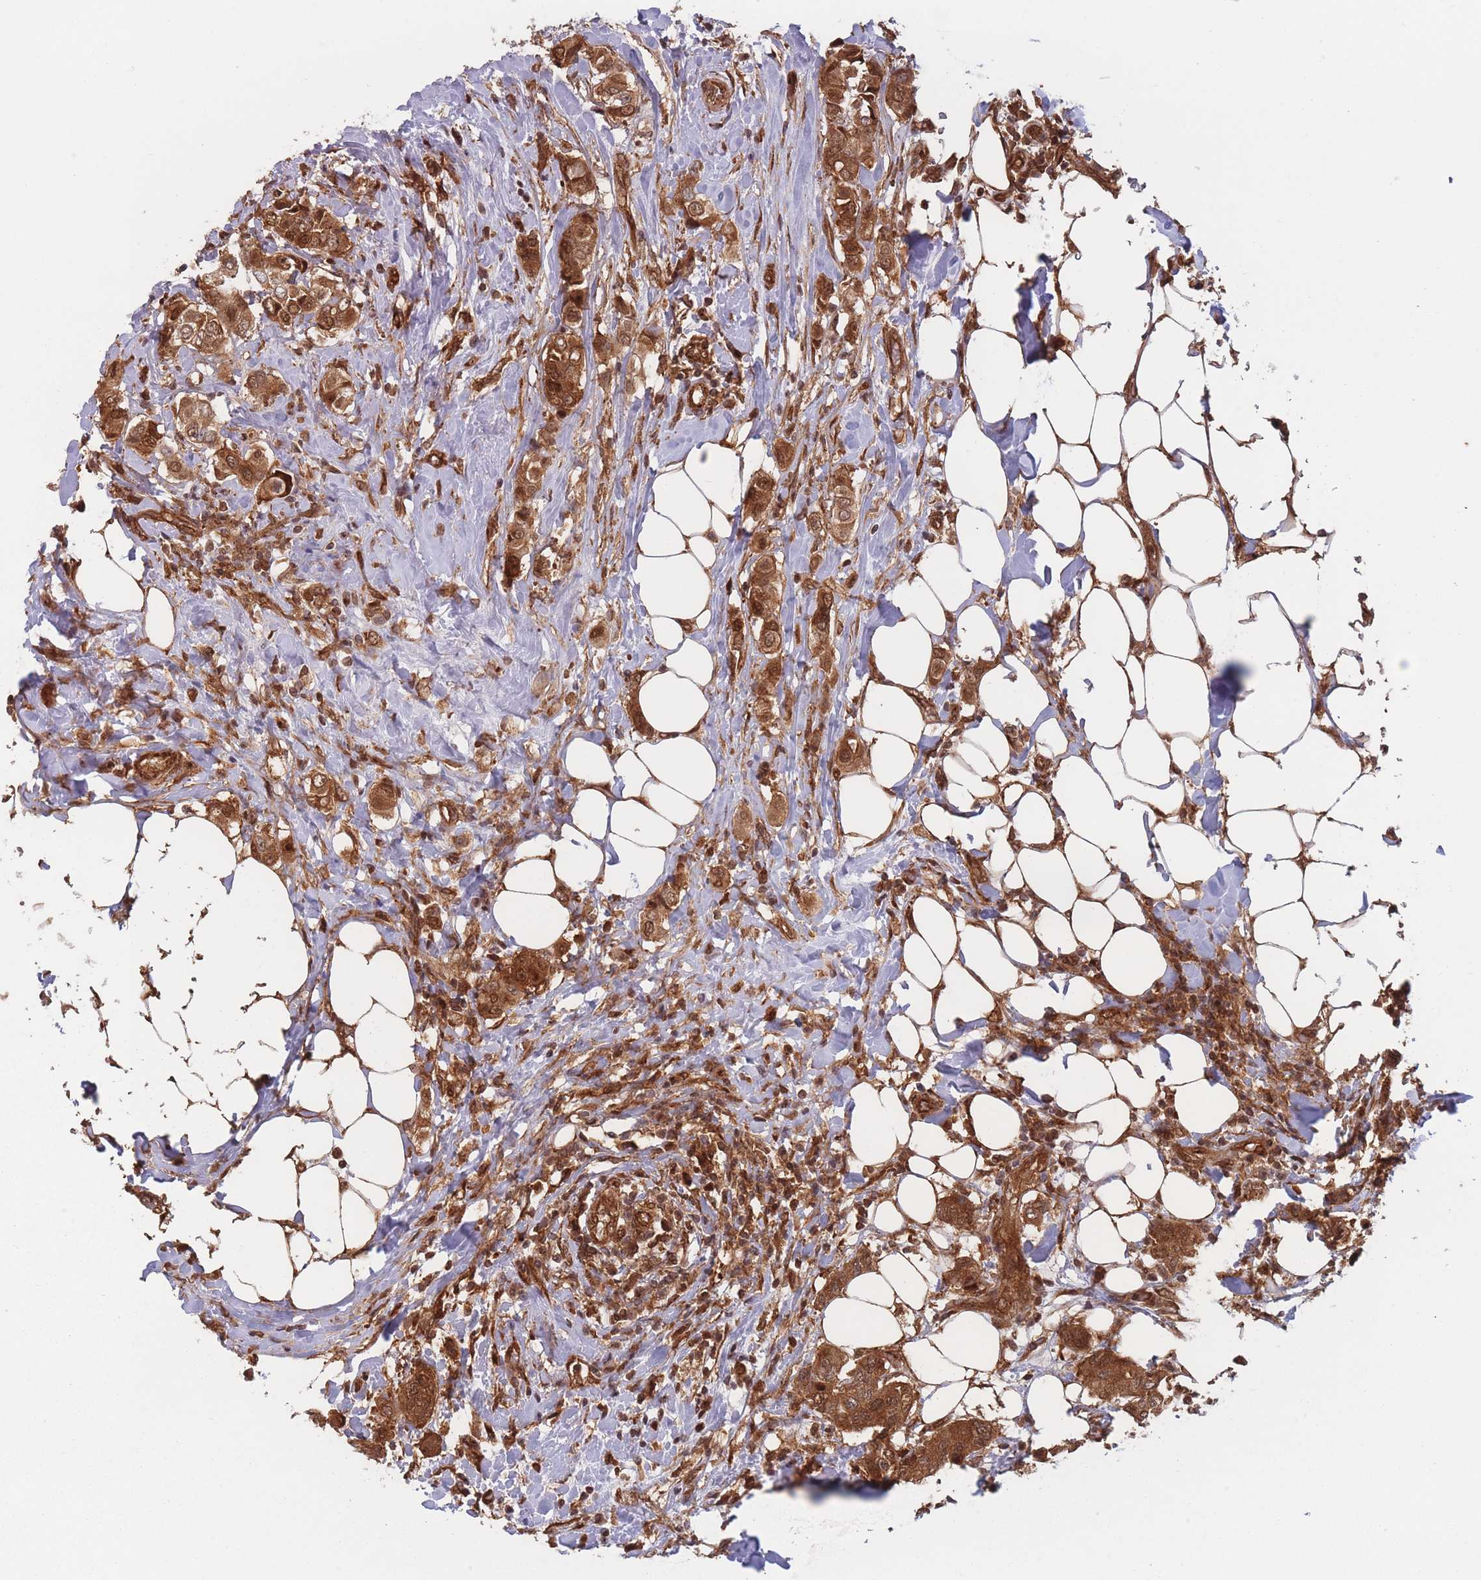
{"staining": {"intensity": "strong", "quantity": ">75%", "location": "cytoplasmic/membranous,nuclear"}, "tissue": "breast cancer", "cell_type": "Tumor cells", "image_type": "cancer", "snomed": [{"axis": "morphology", "description": "Lobular carcinoma"}, {"axis": "topography", "description": "Breast"}], "caption": "Lobular carcinoma (breast) stained with DAB IHC shows high levels of strong cytoplasmic/membranous and nuclear staining in approximately >75% of tumor cells.", "gene": "PODXL2", "patient": {"sex": "female", "age": 51}}